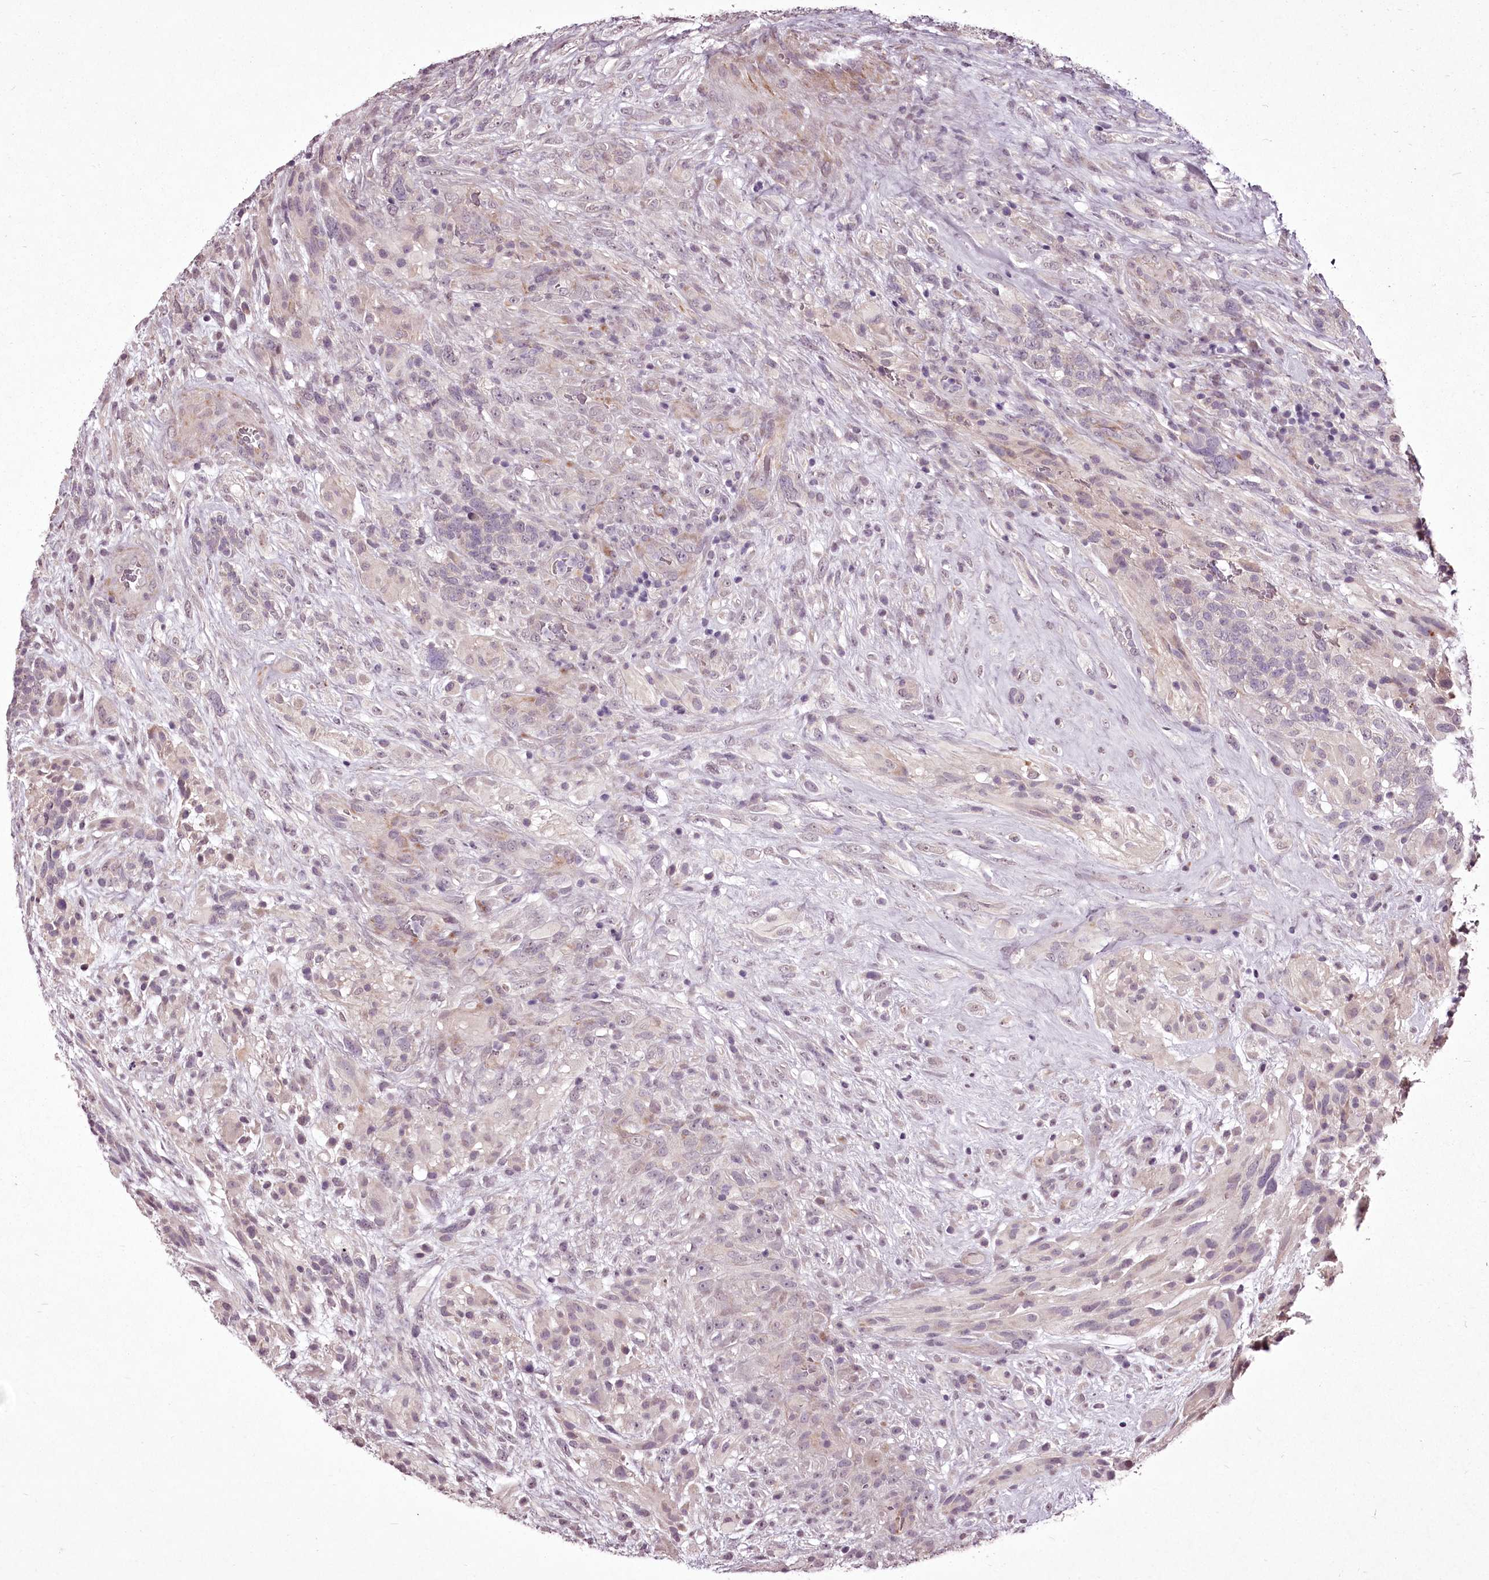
{"staining": {"intensity": "negative", "quantity": "none", "location": "none"}, "tissue": "glioma", "cell_type": "Tumor cells", "image_type": "cancer", "snomed": [{"axis": "morphology", "description": "Glioma, malignant, High grade"}, {"axis": "topography", "description": "Brain"}], "caption": "IHC photomicrograph of malignant high-grade glioma stained for a protein (brown), which shows no positivity in tumor cells.", "gene": "C1orf56", "patient": {"sex": "male", "age": 61}}